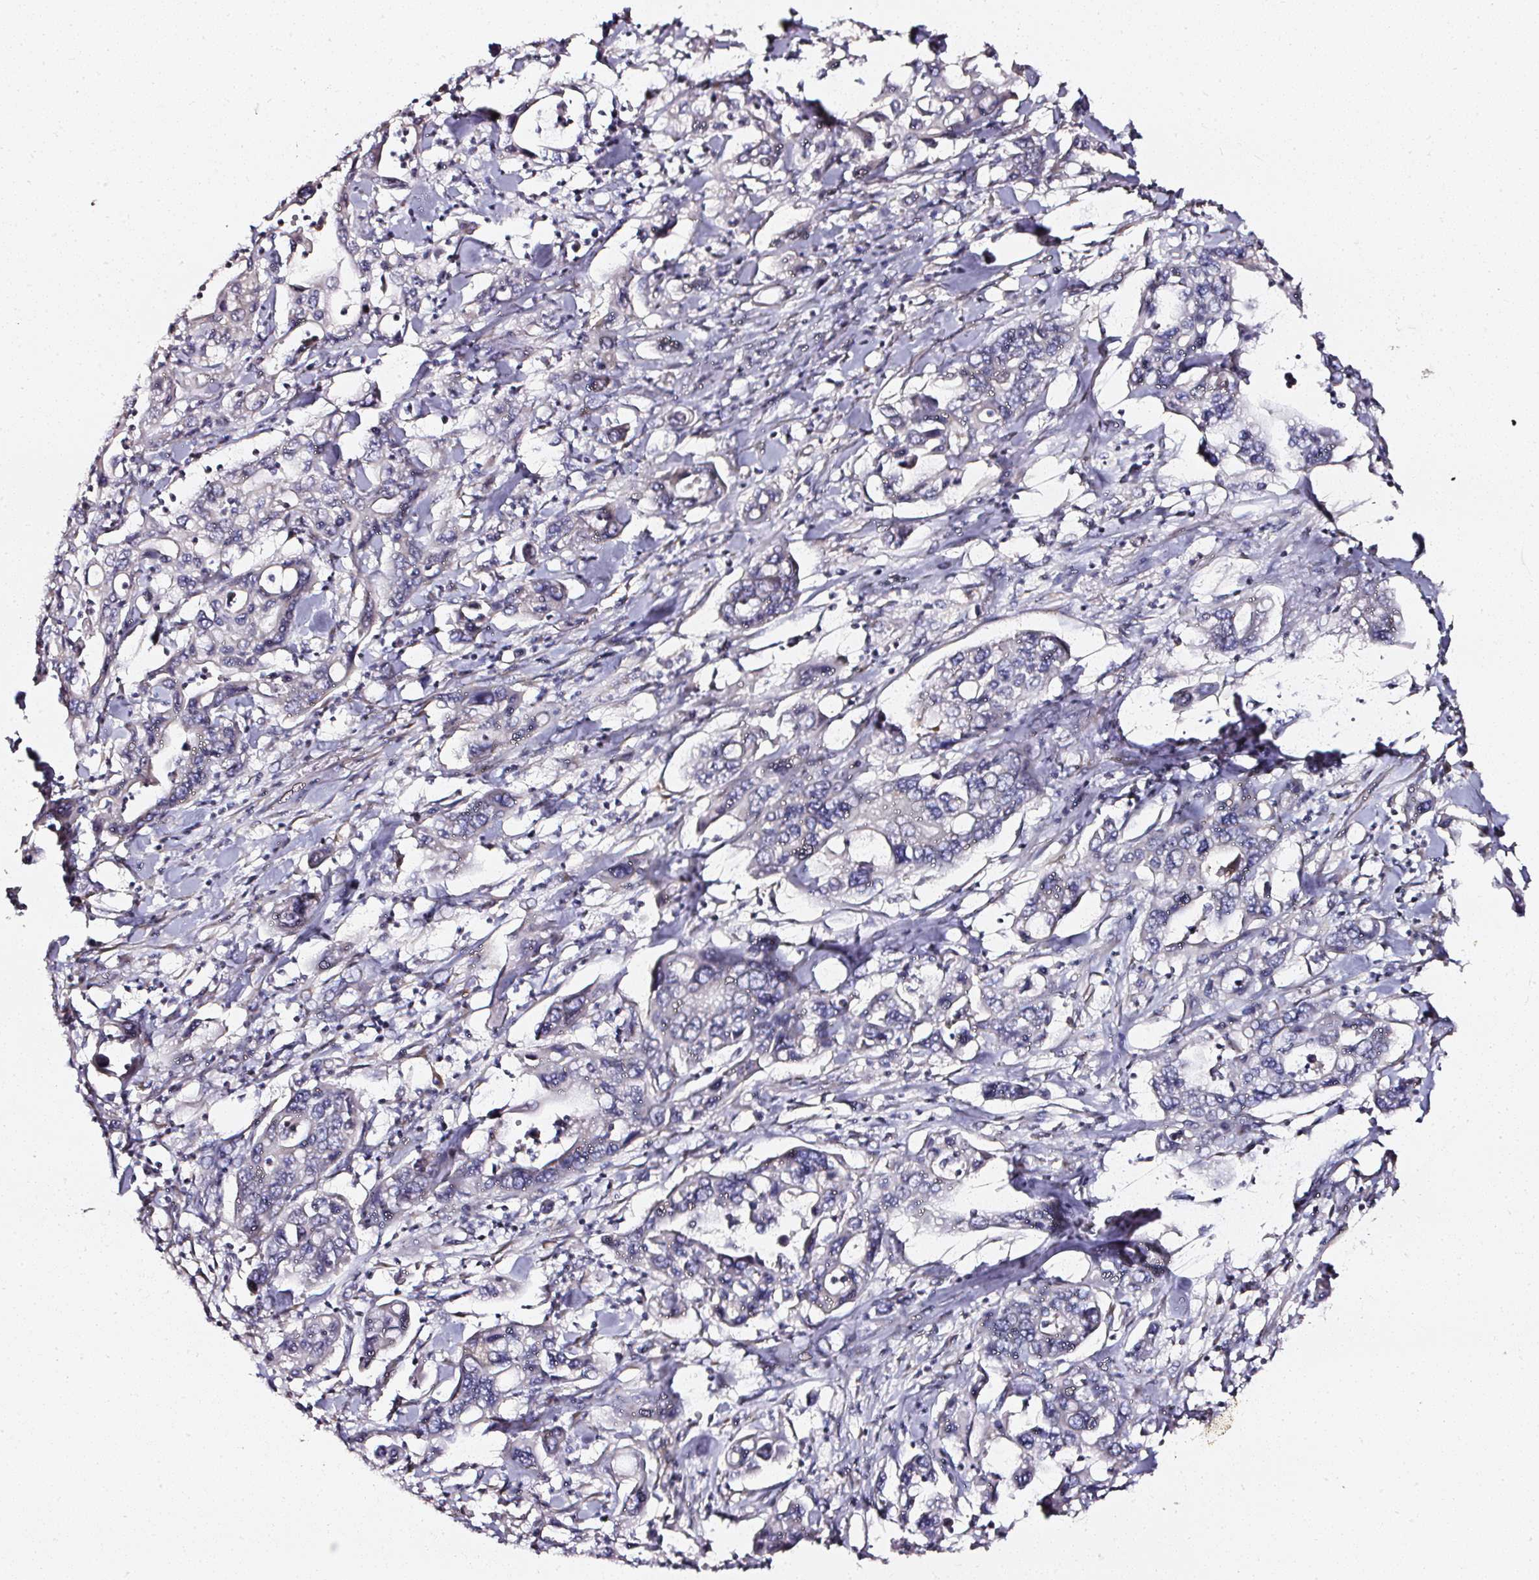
{"staining": {"intensity": "negative", "quantity": "none", "location": "none"}, "tissue": "pancreatic cancer", "cell_type": "Tumor cells", "image_type": "cancer", "snomed": [{"axis": "morphology", "description": "Adenocarcinoma, NOS"}, {"axis": "topography", "description": "Pancreas"}], "caption": "DAB immunohistochemical staining of human pancreatic adenocarcinoma reveals no significant expression in tumor cells.", "gene": "NTRK1", "patient": {"sex": "male", "age": 62}}